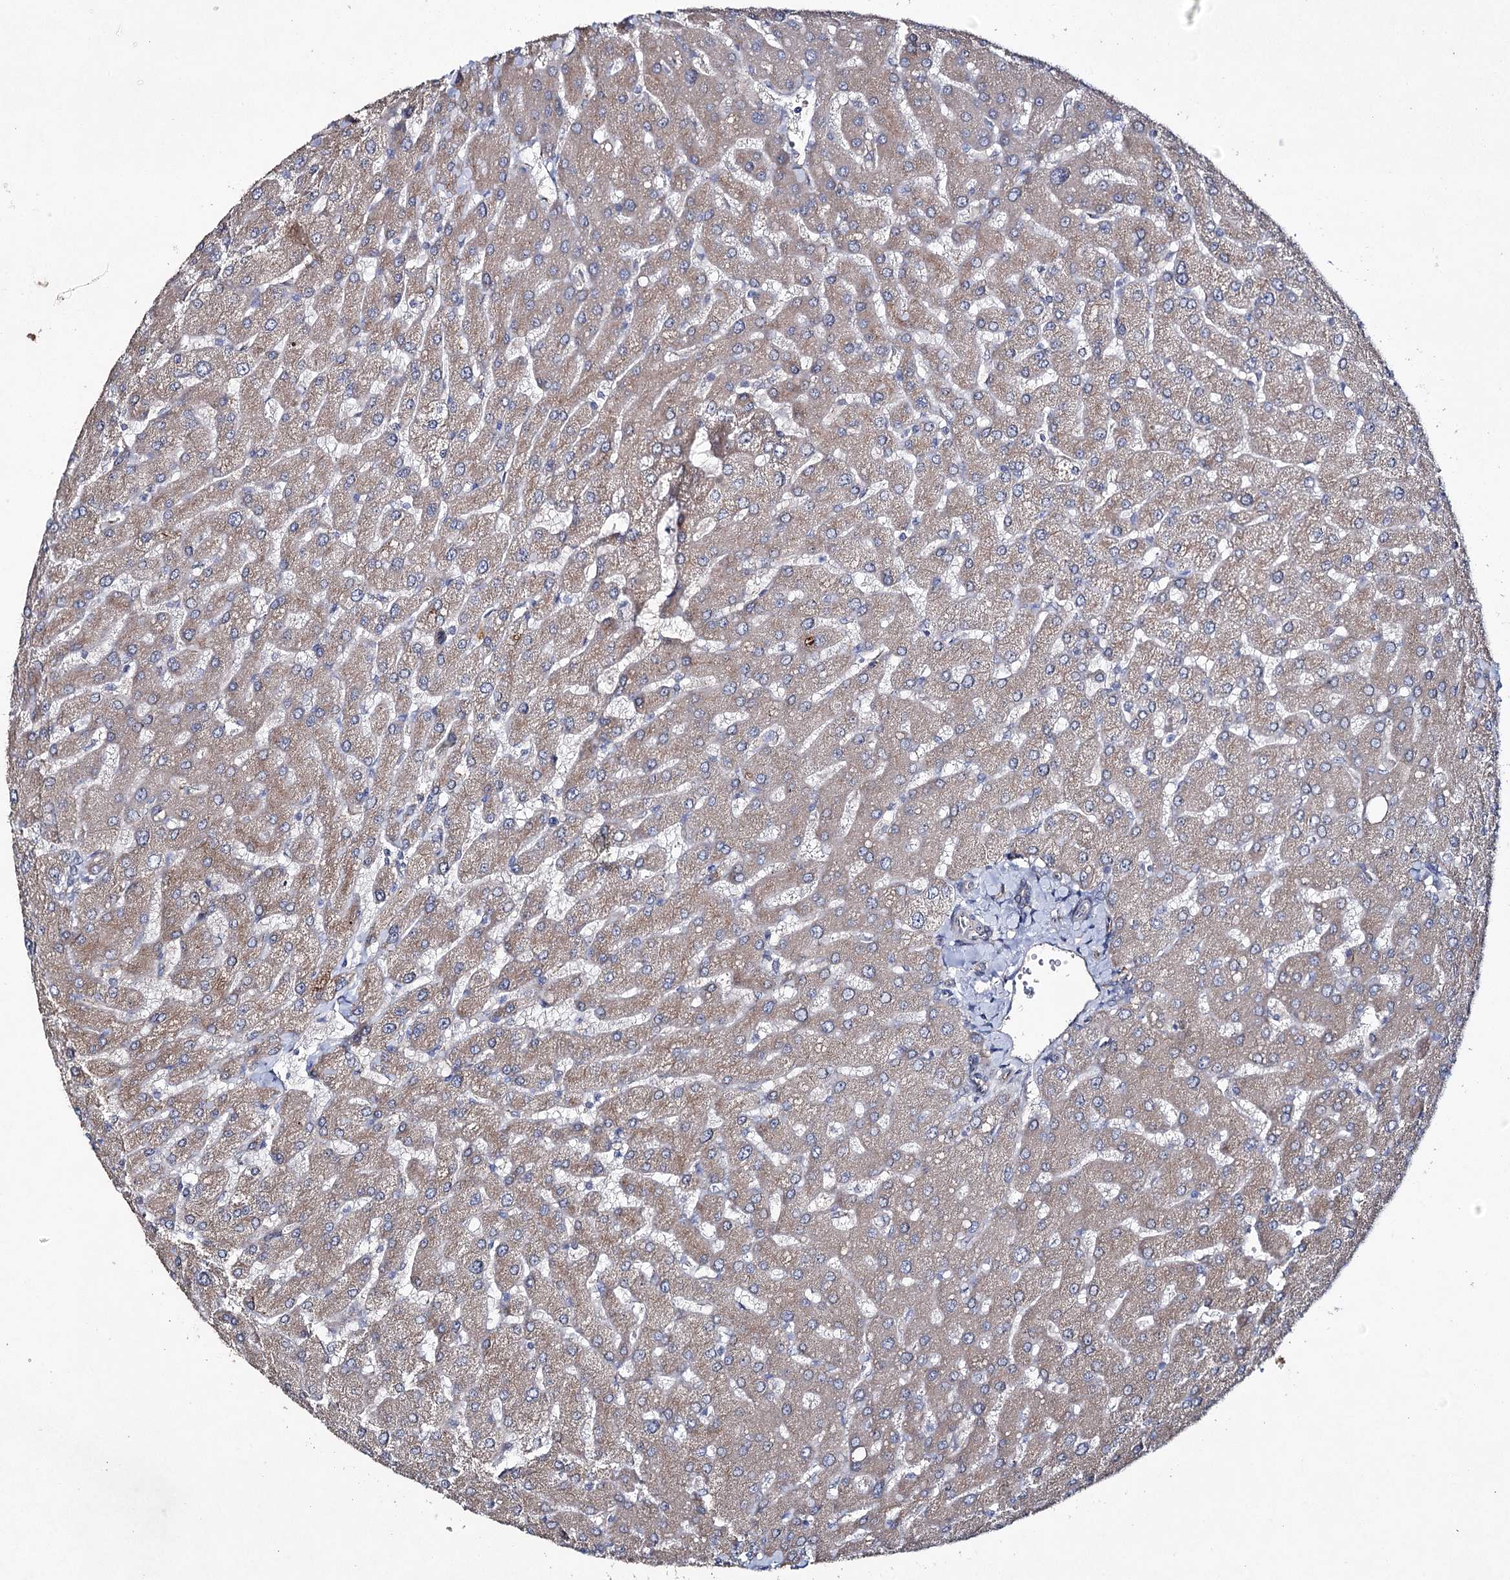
{"staining": {"intensity": "negative", "quantity": "none", "location": "none"}, "tissue": "liver", "cell_type": "Cholangiocytes", "image_type": "normal", "snomed": [{"axis": "morphology", "description": "Normal tissue, NOS"}, {"axis": "topography", "description": "Liver"}], "caption": "Immunohistochemistry micrograph of normal liver: human liver stained with DAB (3,3'-diaminobenzidine) exhibits no significant protein expression in cholangiocytes.", "gene": "SEMA4G", "patient": {"sex": "male", "age": 55}}